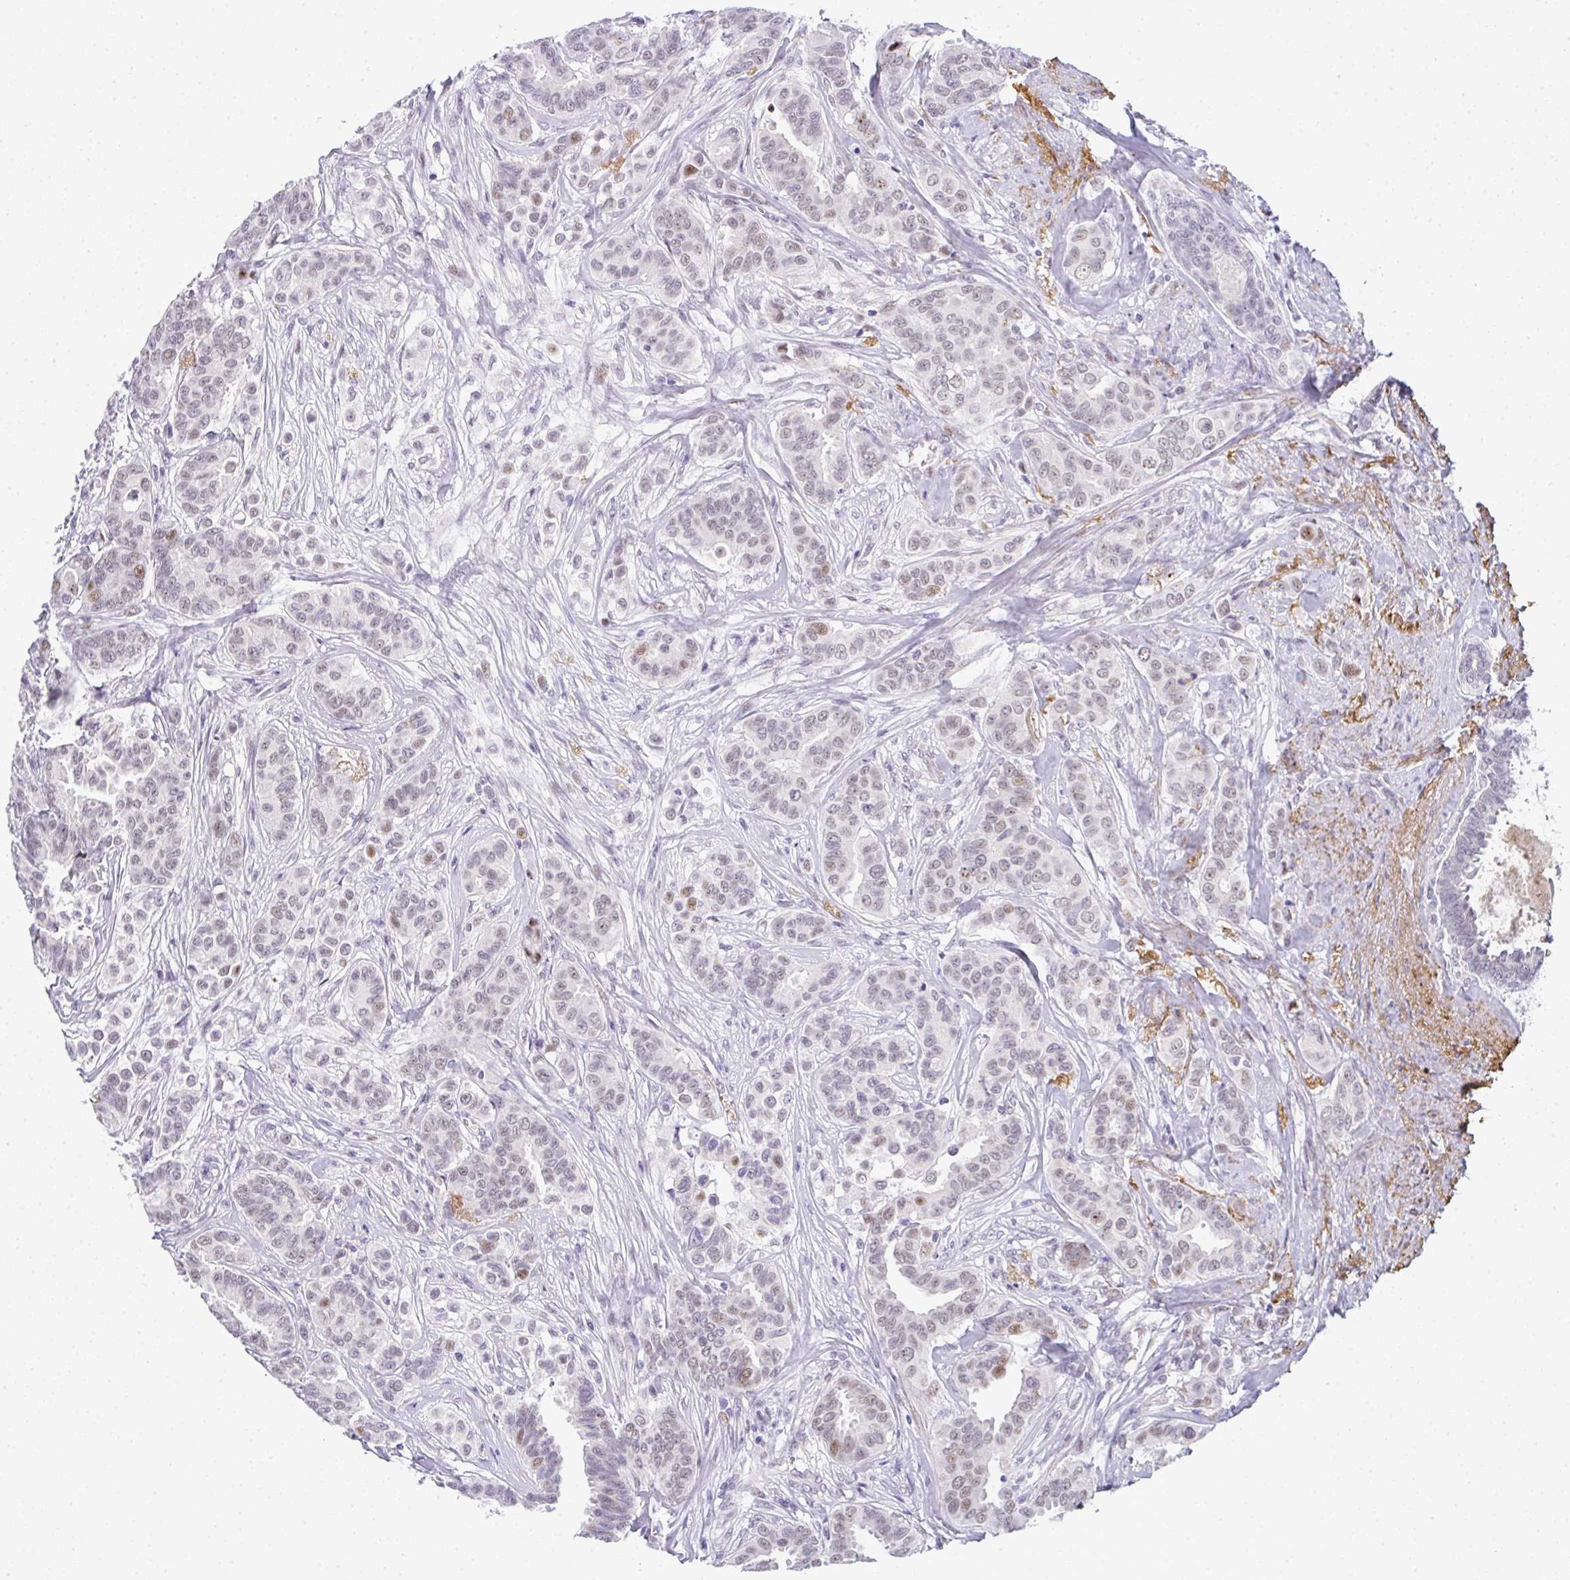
{"staining": {"intensity": "weak", "quantity": "25%-75%", "location": "nuclear"}, "tissue": "breast cancer", "cell_type": "Tumor cells", "image_type": "cancer", "snomed": [{"axis": "morphology", "description": "Duct carcinoma"}, {"axis": "topography", "description": "Breast"}], "caption": "DAB (3,3'-diaminobenzidine) immunohistochemical staining of breast invasive ductal carcinoma reveals weak nuclear protein staining in approximately 25%-75% of tumor cells.", "gene": "TNMD", "patient": {"sex": "female", "age": 45}}